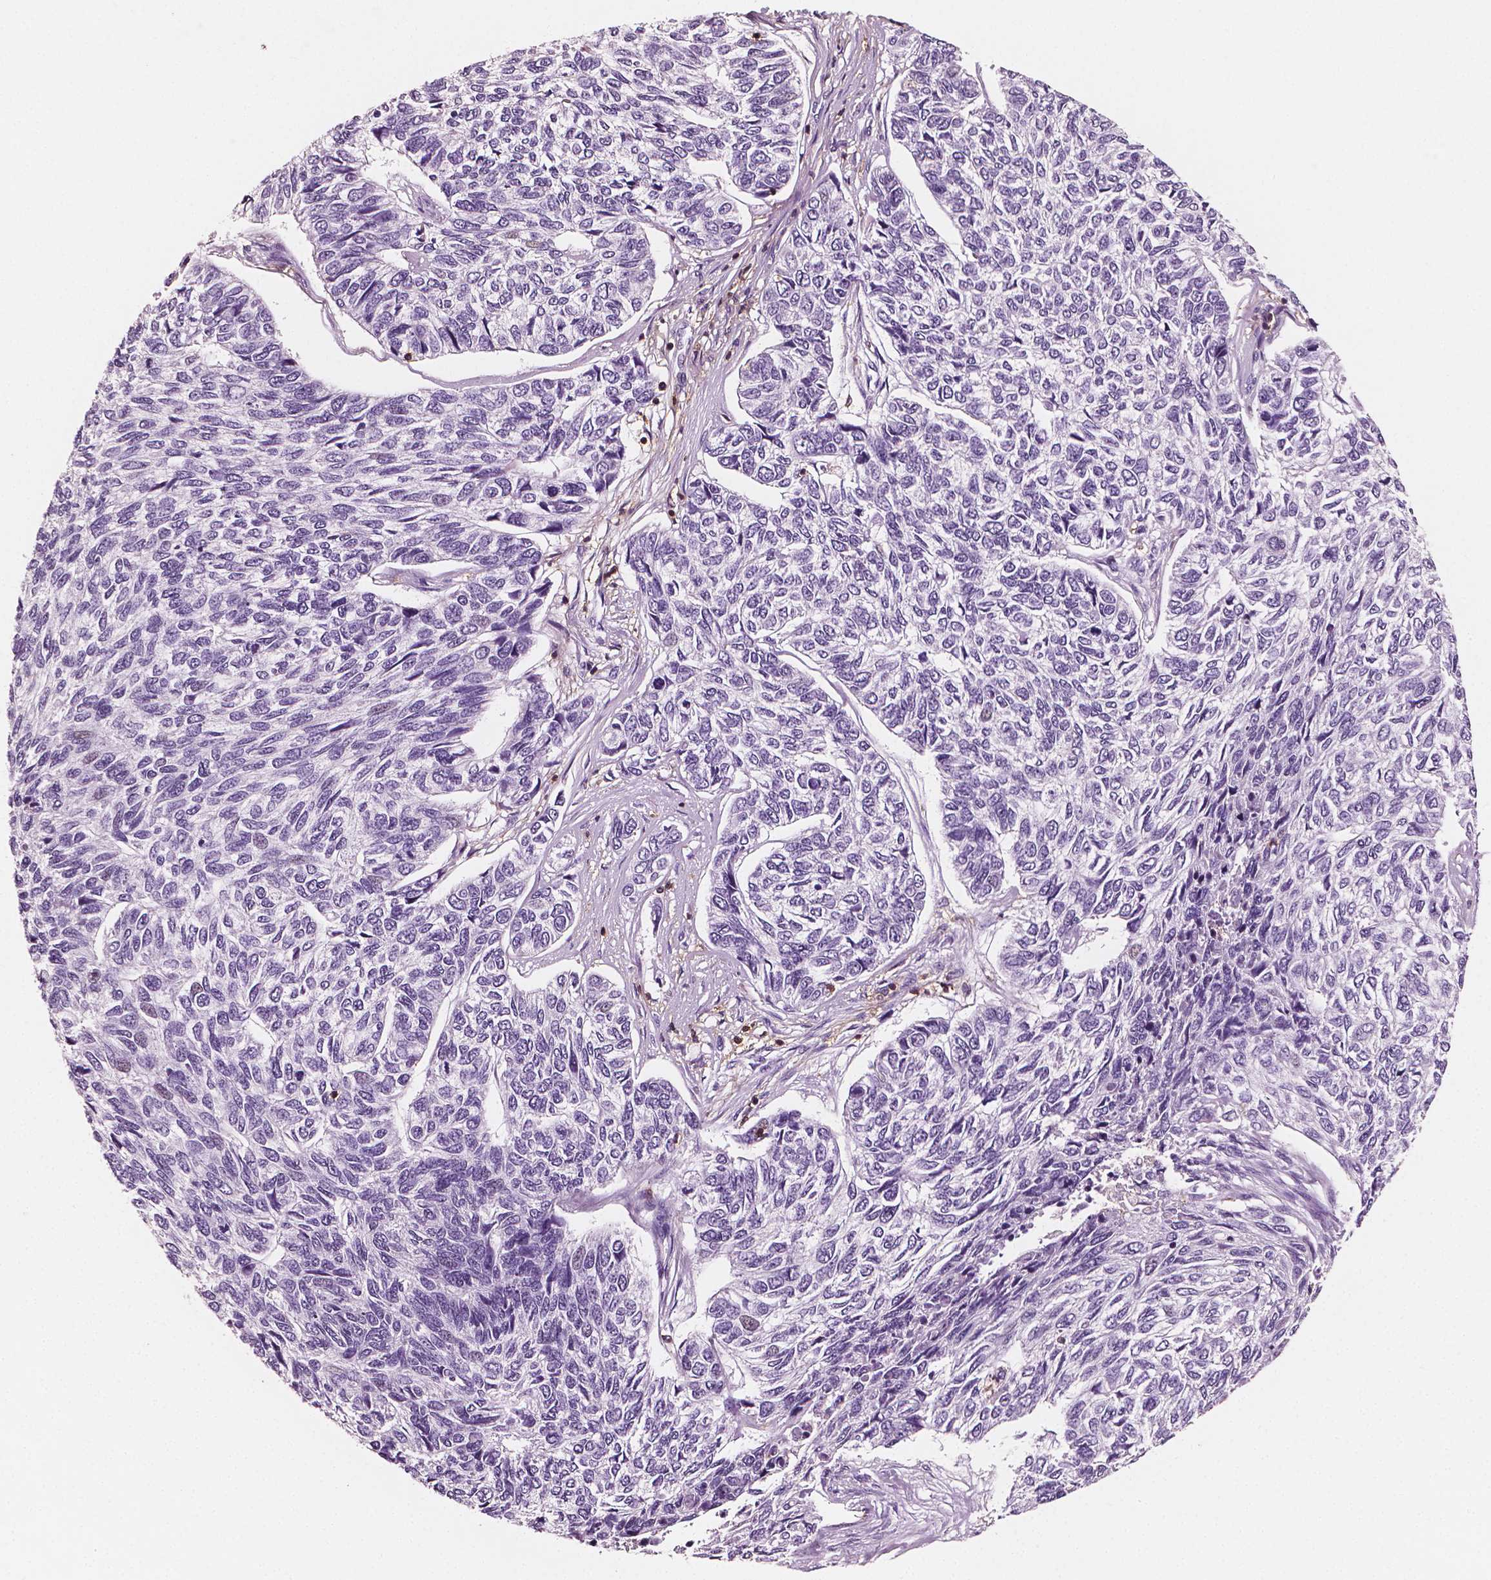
{"staining": {"intensity": "negative", "quantity": "none", "location": "none"}, "tissue": "skin cancer", "cell_type": "Tumor cells", "image_type": "cancer", "snomed": [{"axis": "morphology", "description": "Basal cell carcinoma"}, {"axis": "topography", "description": "Skin"}], "caption": "A high-resolution histopathology image shows immunohistochemistry (IHC) staining of skin cancer (basal cell carcinoma), which shows no significant positivity in tumor cells.", "gene": "PTPRC", "patient": {"sex": "female", "age": 65}}